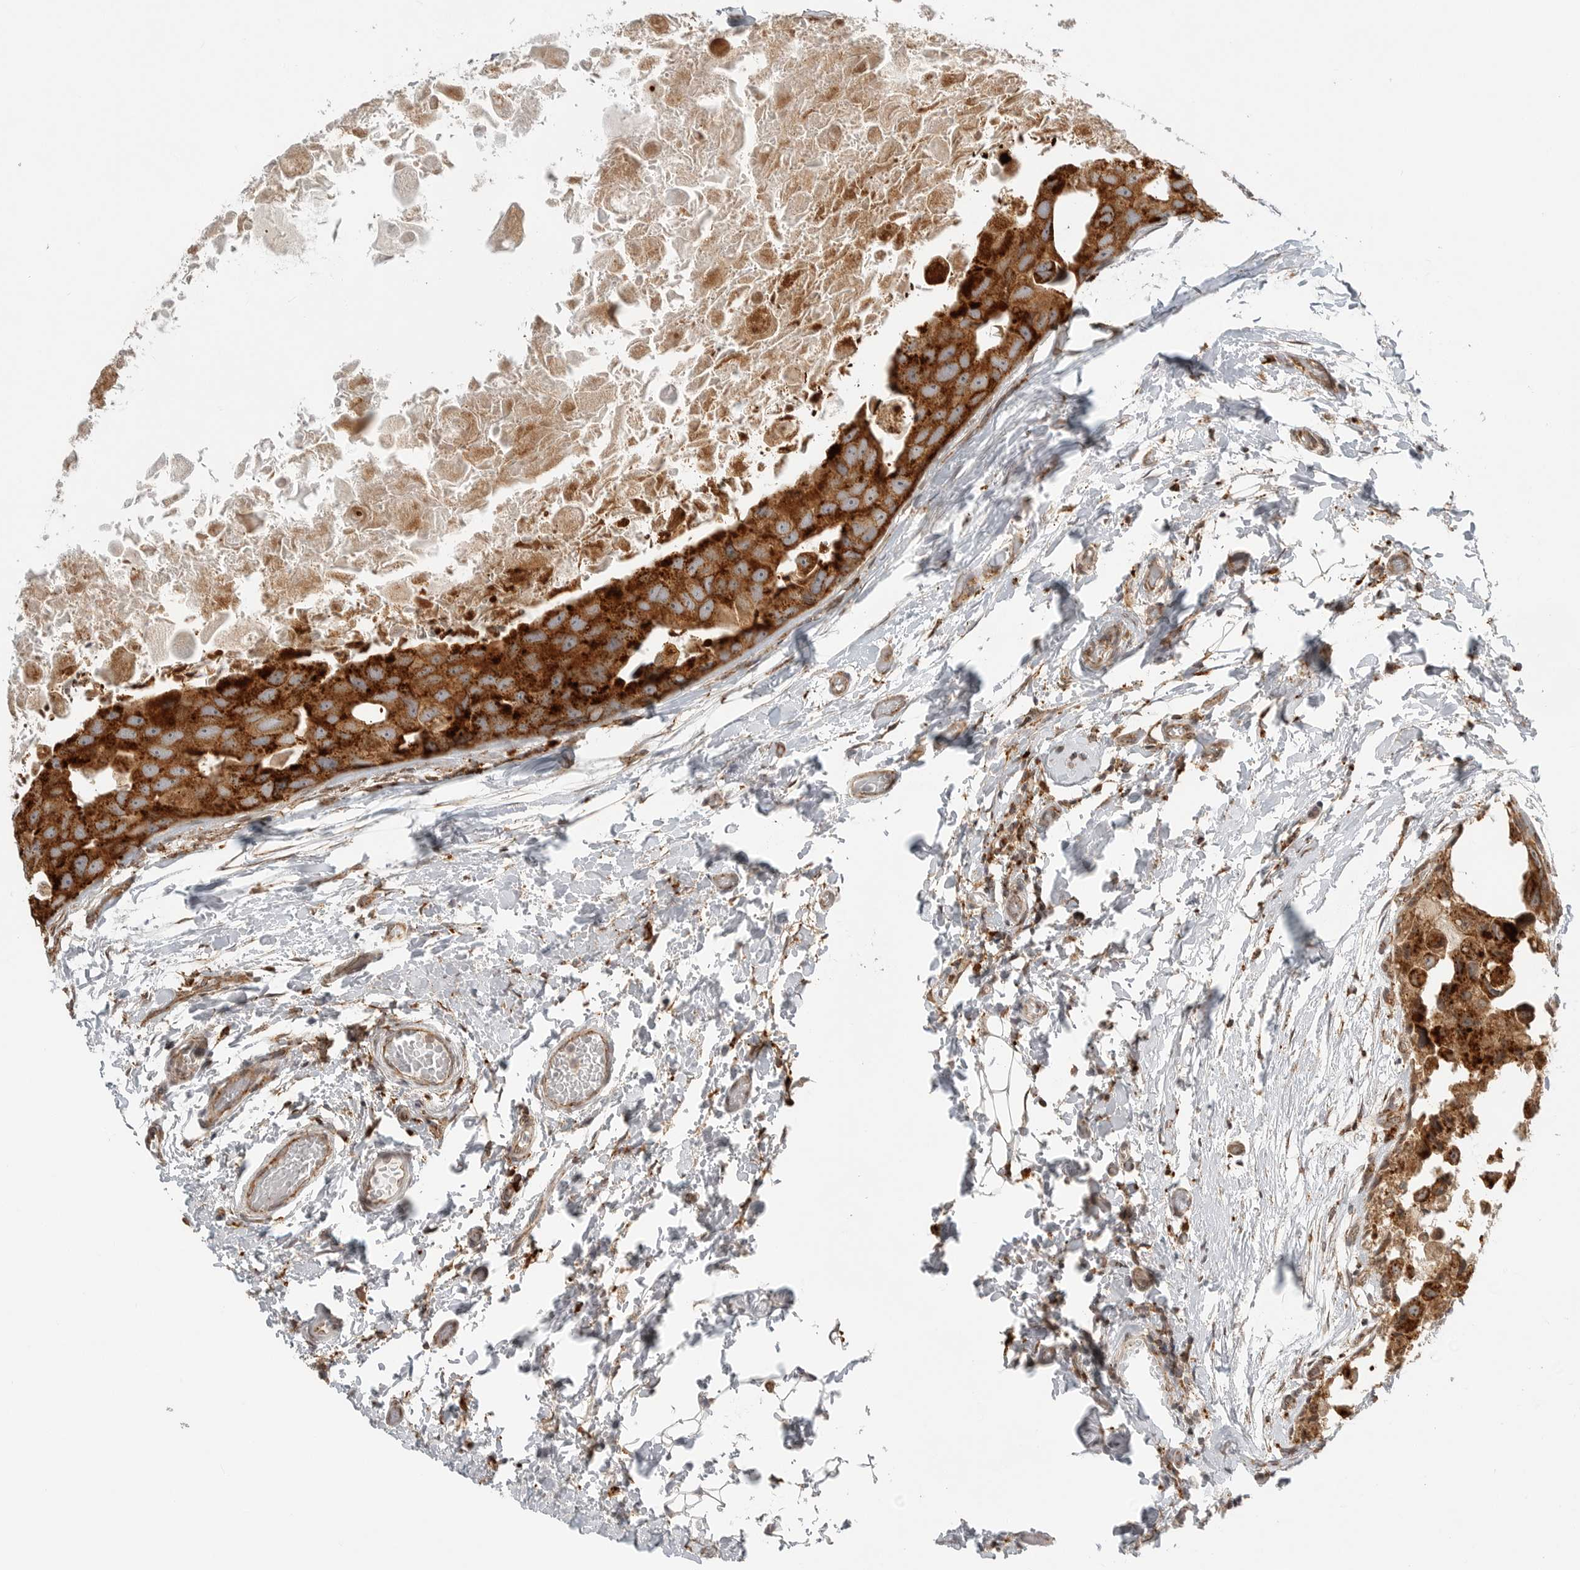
{"staining": {"intensity": "strong", "quantity": ">75%", "location": "cytoplasmic/membranous"}, "tissue": "breast cancer", "cell_type": "Tumor cells", "image_type": "cancer", "snomed": [{"axis": "morphology", "description": "Duct carcinoma"}, {"axis": "topography", "description": "Breast"}], "caption": "Breast cancer was stained to show a protein in brown. There is high levels of strong cytoplasmic/membranous positivity in about >75% of tumor cells.", "gene": "IDUA", "patient": {"sex": "female", "age": 62}}